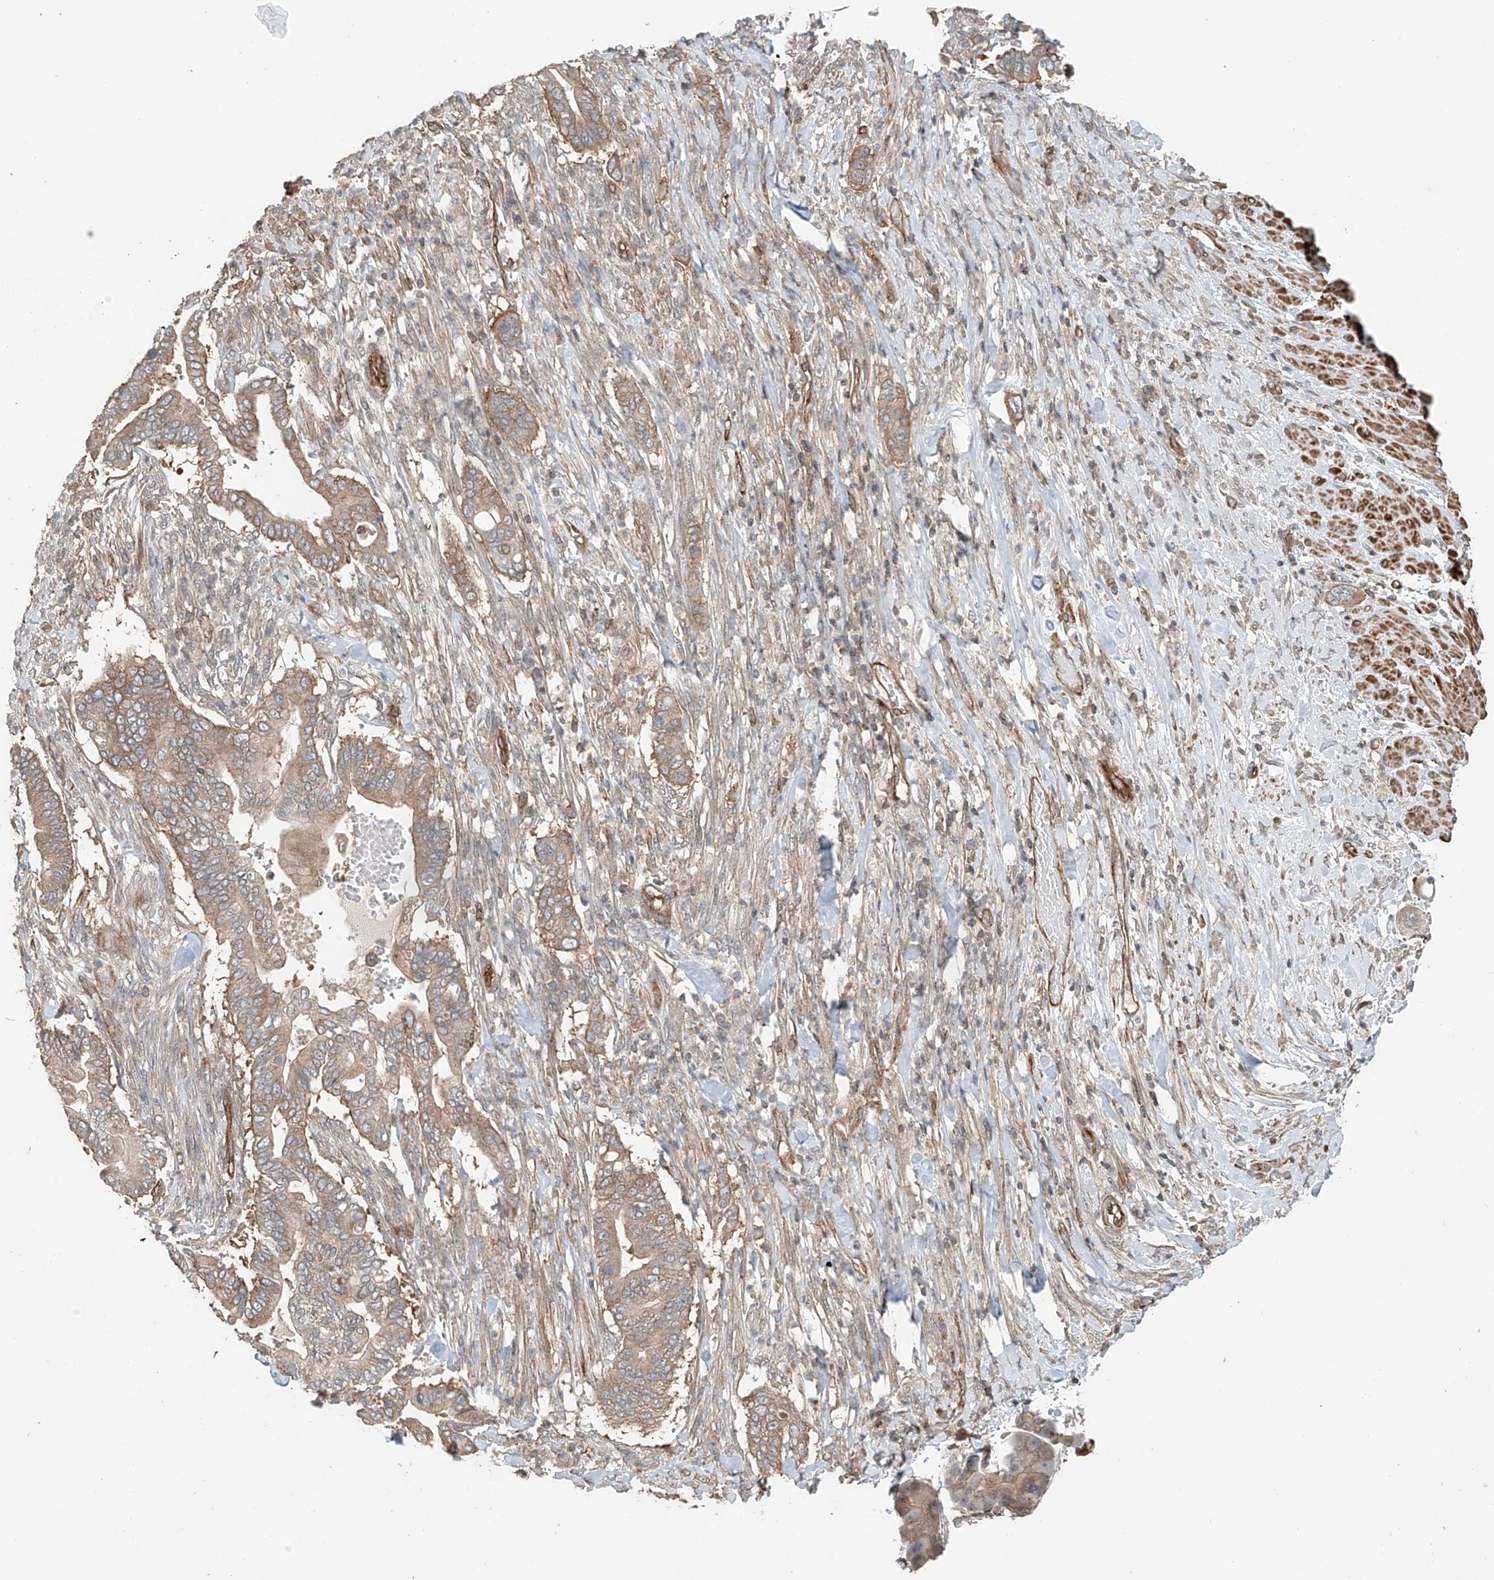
{"staining": {"intensity": "weak", "quantity": ">75%", "location": "cytoplasmic/membranous"}, "tissue": "pancreatic cancer", "cell_type": "Tumor cells", "image_type": "cancer", "snomed": [{"axis": "morphology", "description": "Adenocarcinoma, NOS"}, {"axis": "topography", "description": "Pancreas"}], "caption": "A low amount of weak cytoplasmic/membranous expression is appreciated in about >75% of tumor cells in pancreatic cancer tissue. Using DAB (brown) and hematoxylin (blue) stains, captured at high magnification using brightfield microscopy.", "gene": "FRYL", "patient": {"sex": "male", "age": 68}}